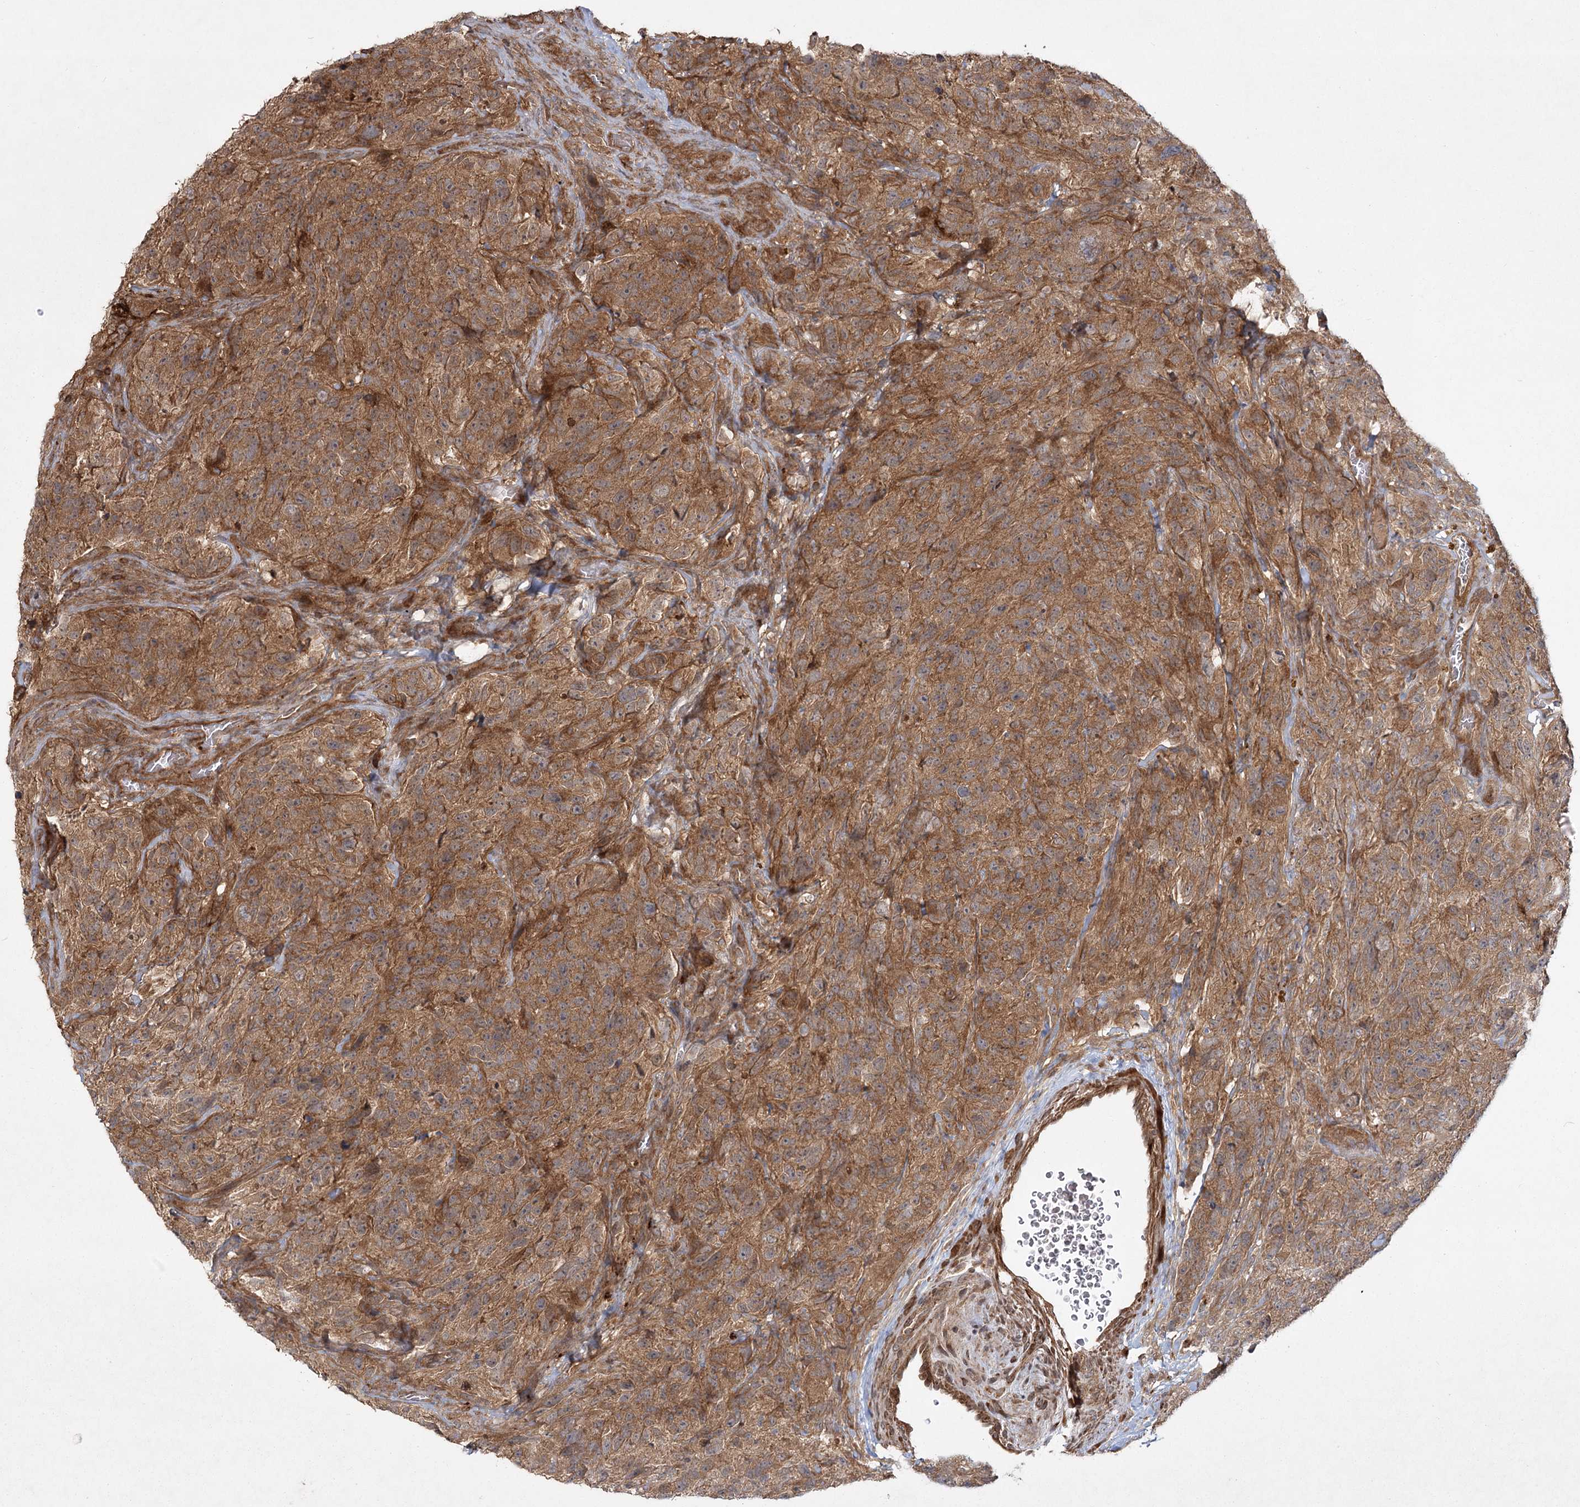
{"staining": {"intensity": "moderate", "quantity": ">75%", "location": "cytoplasmic/membranous"}, "tissue": "glioma", "cell_type": "Tumor cells", "image_type": "cancer", "snomed": [{"axis": "morphology", "description": "Glioma, malignant, High grade"}, {"axis": "topography", "description": "Brain"}], "caption": "IHC image of malignant glioma (high-grade) stained for a protein (brown), which demonstrates medium levels of moderate cytoplasmic/membranous staining in approximately >75% of tumor cells.", "gene": "MDFIC", "patient": {"sex": "male", "age": 69}}